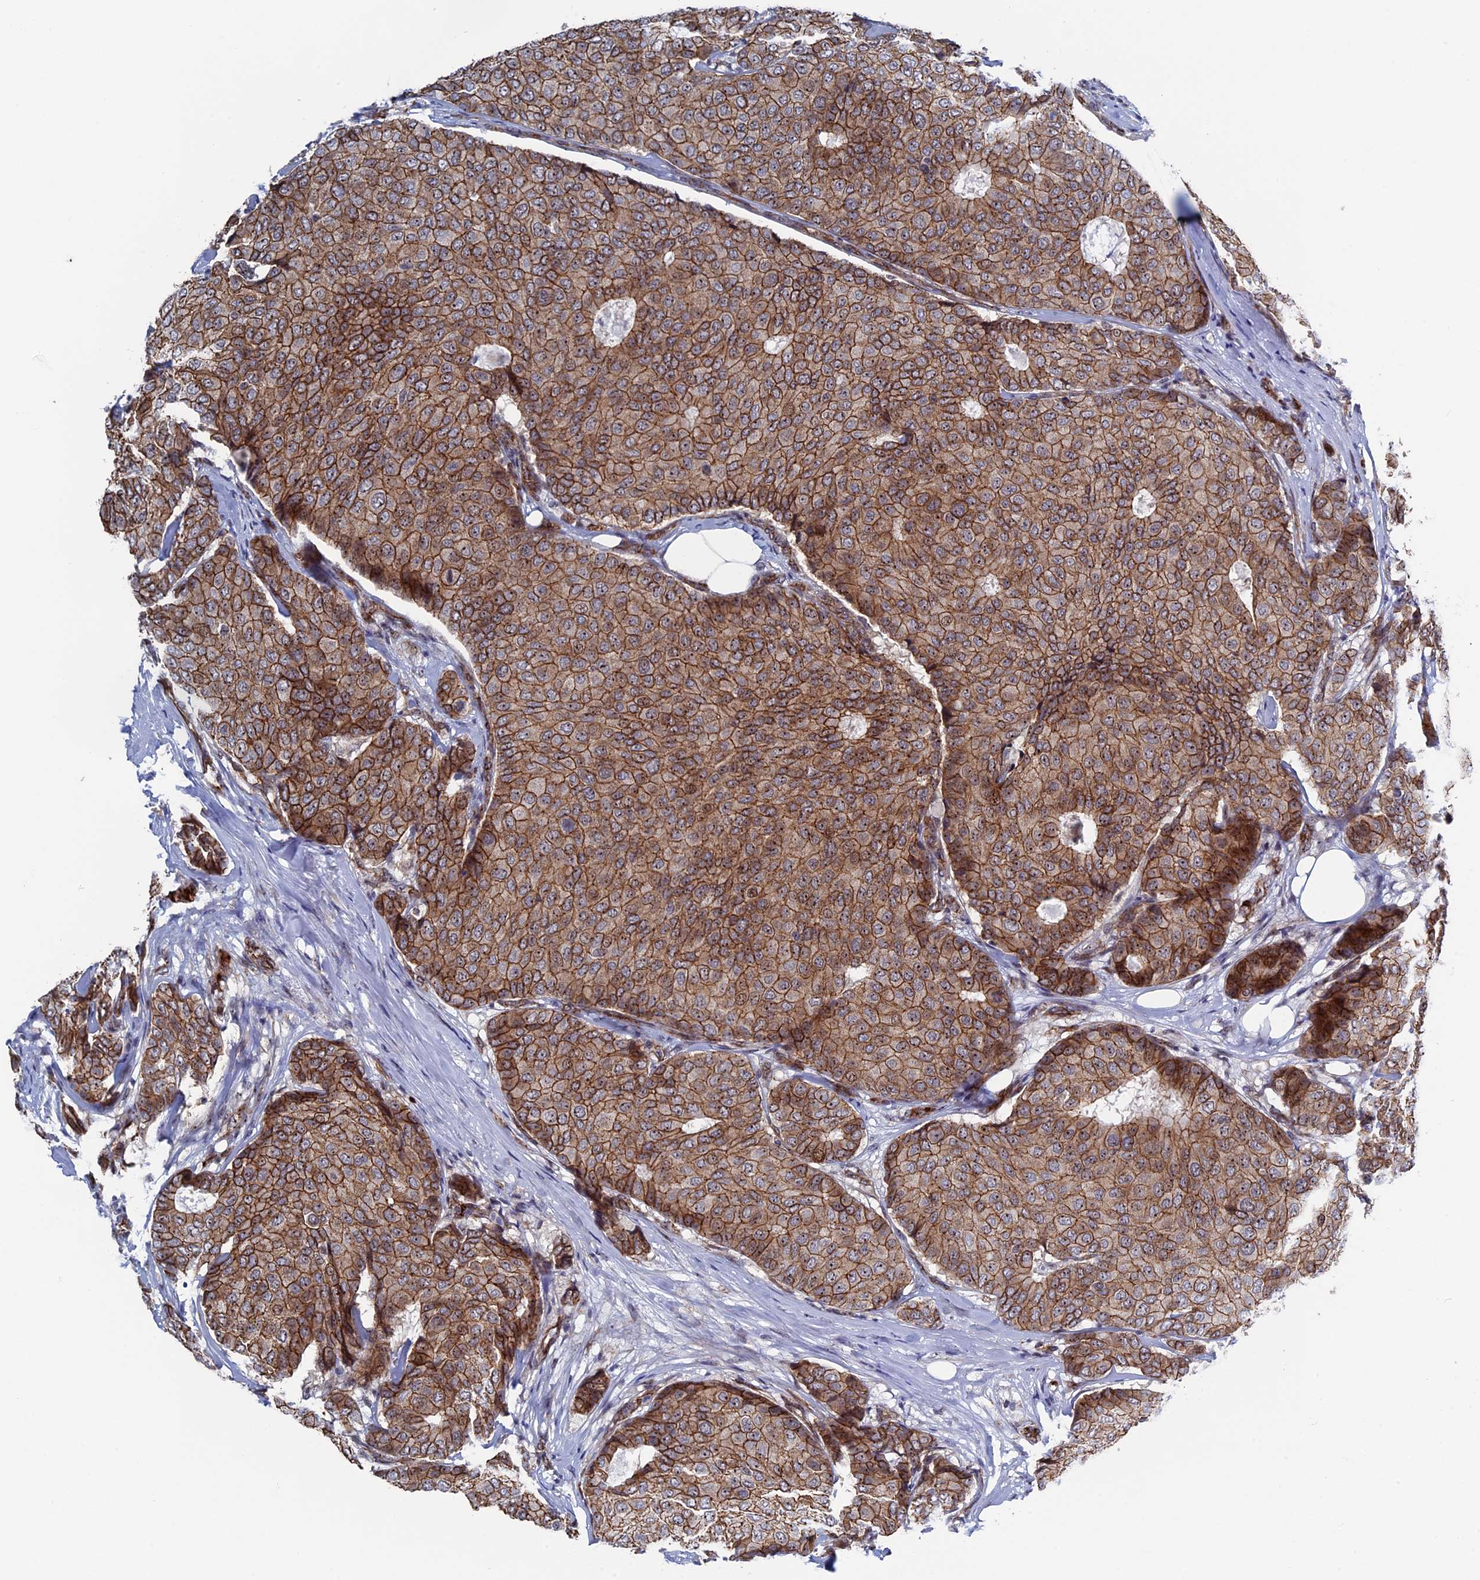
{"staining": {"intensity": "moderate", "quantity": ">75%", "location": "cytoplasmic/membranous,nuclear"}, "tissue": "breast cancer", "cell_type": "Tumor cells", "image_type": "cancer", "snomed": [{"axis": "morphology", "description": "Duct carcinoma"}, {"axis": "topography", "description": "Breast"}], "caption": "High-magnification brightfield microscopy of breast cancer stained with DAB (3,3'-diaminobenzidine) (brown) and counterstained with hematoxylin (blue). tumor cells exhibit moderate cytoplasmic/membranous and nuclear positivity is identified in about>75% of cells. The protein is stained brown, and the nuclei are stained in blue (DAB (3,3'-diaminobenzidine) IHC with brightfield microscopy, high magnification).", "gene": "EXOSC9", "patient": {"sex": "female", "age": 75}}